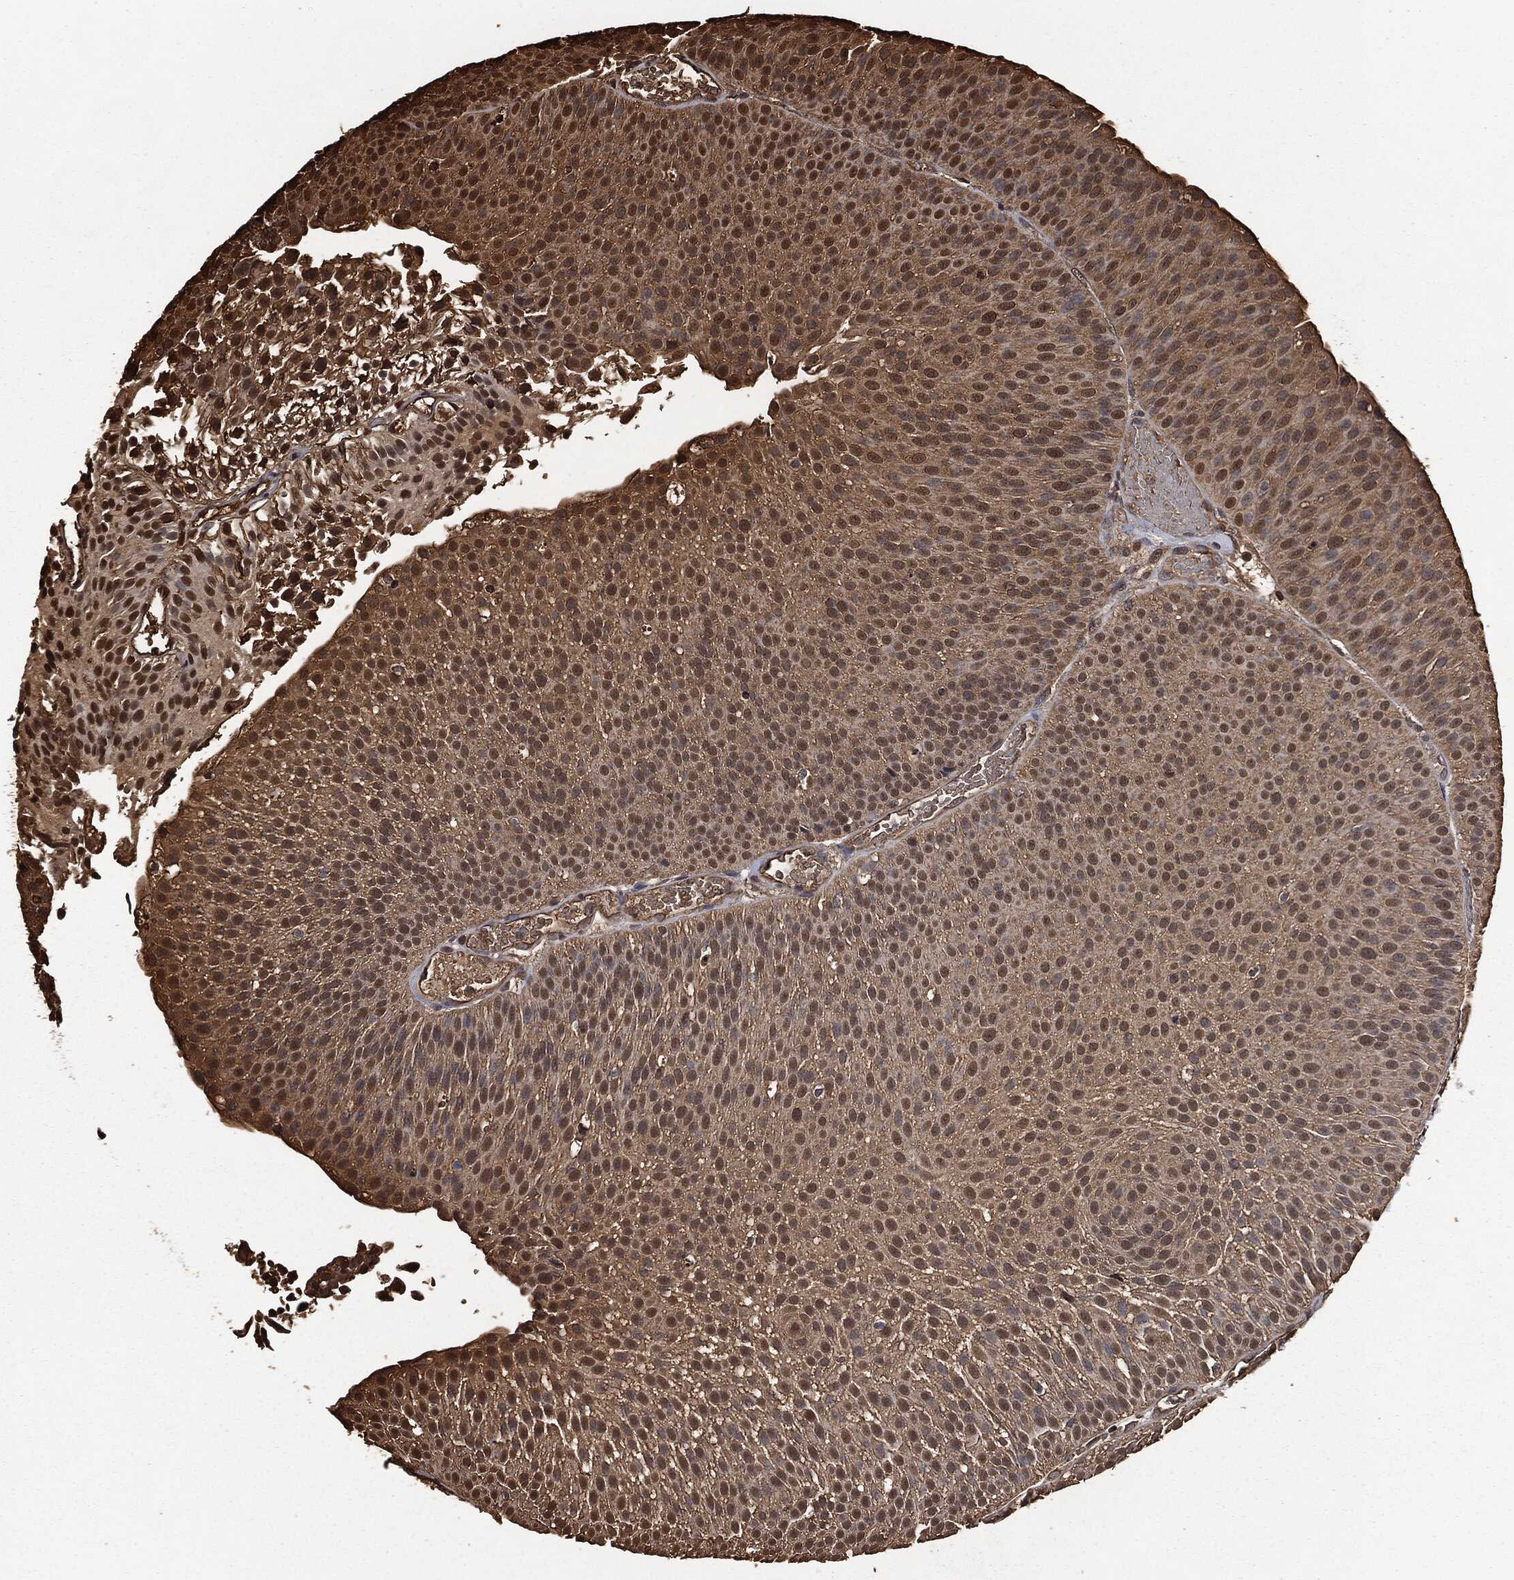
{"staining": {"intensity": "moderate", "quantity": "25%-75%", "location": "cytoplasmic/membranous,nuclear"}, "tissue": "urothelial cancer", "cell_type": "Tumor cells", "image_type": "cancer", "snomed": [{"axis": "morphology", "description": "Urothelial carcinoma, Low grade"}, {"axis": "topography", "description": "Urinary bladder"}], "caption": "IHC (DAB (3,3'-diaminobenzidine)) staining of urothelial cancer displays moderate cytoplasmic/membranous and nuclear protein expression in about 25%-75% of tumor cells.", "gene": "PRDX4", "patient": {"sex": "male", "age": 65}}